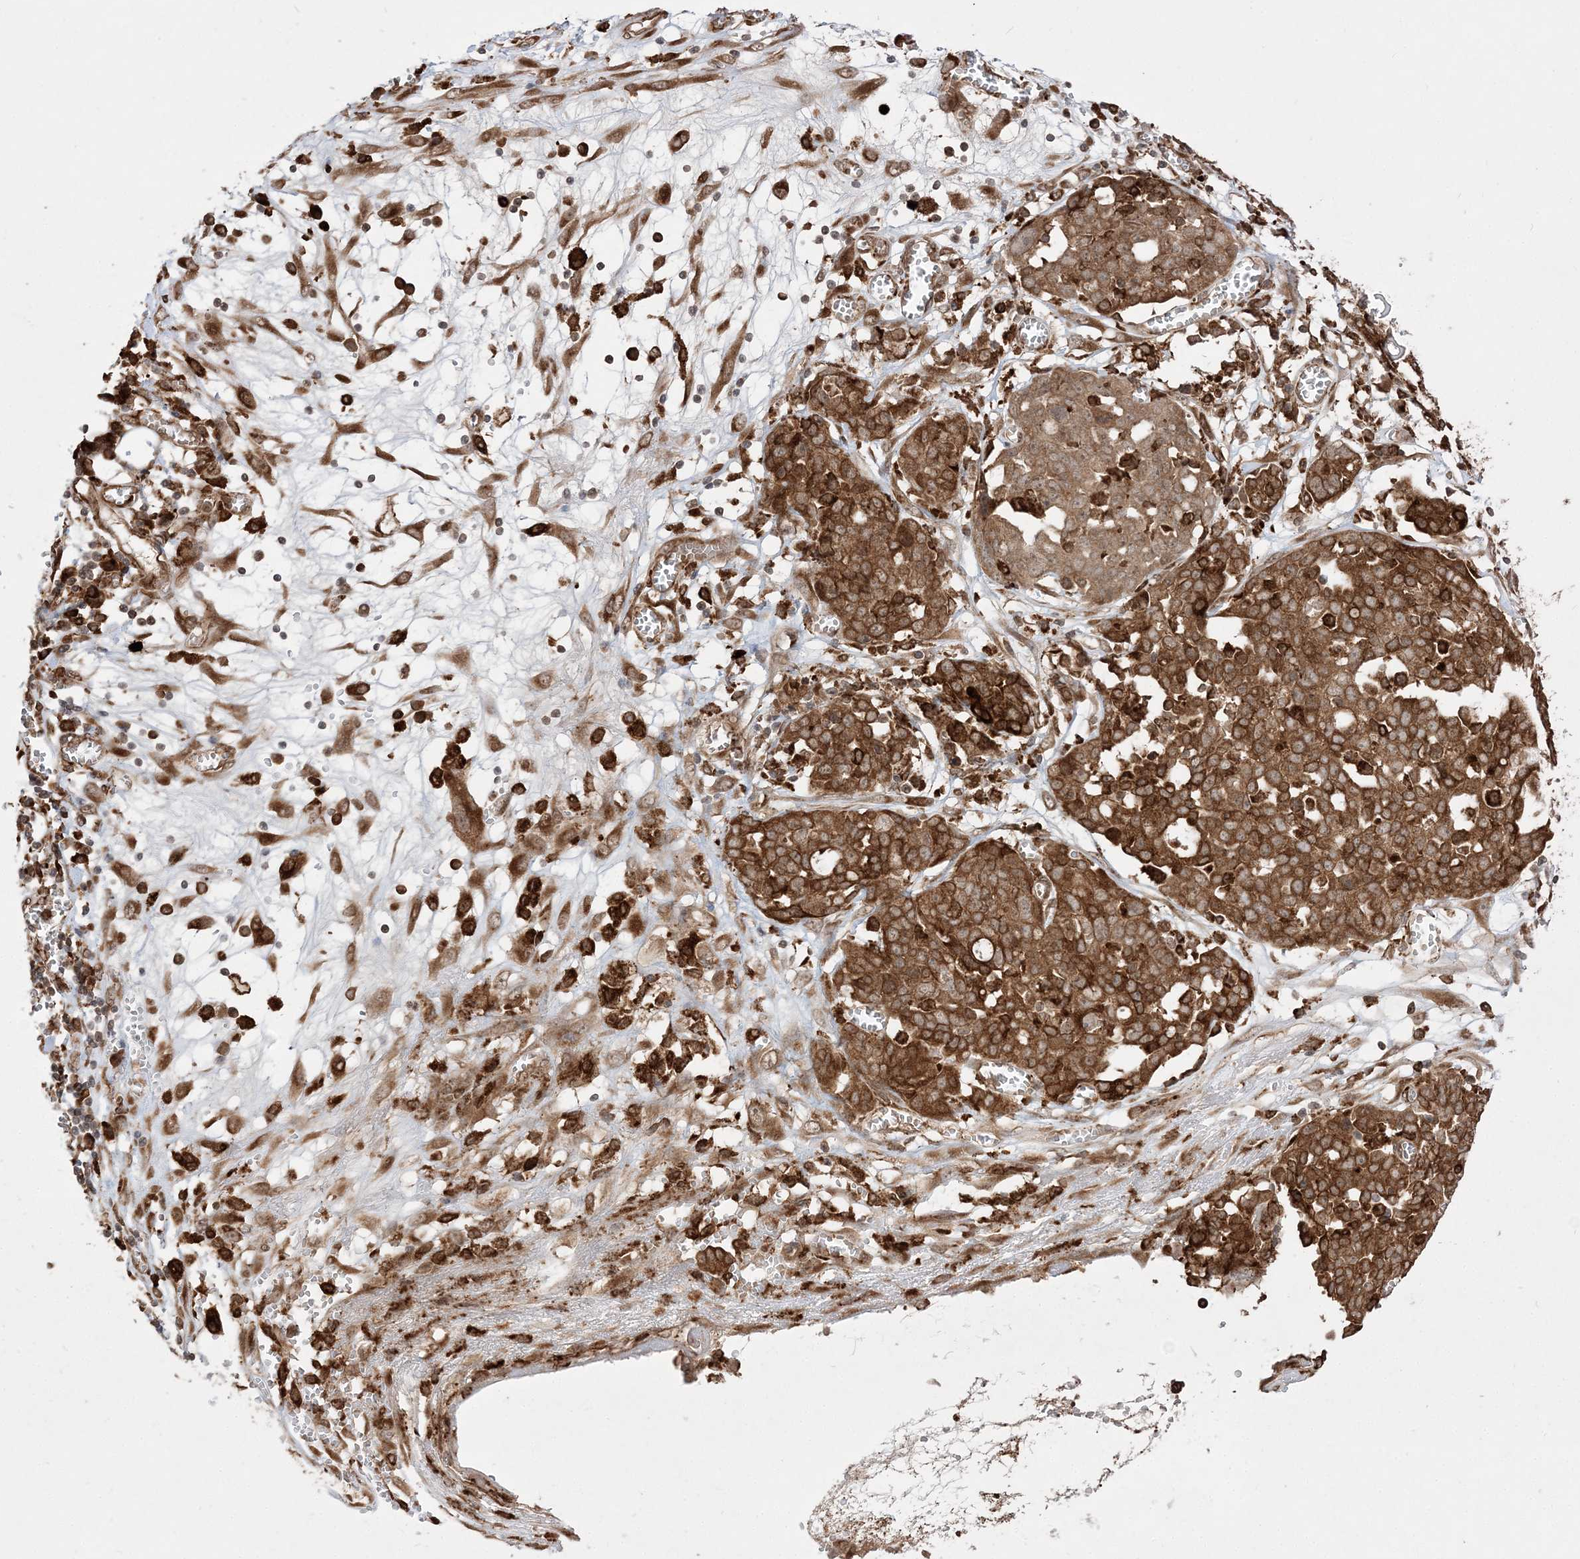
{"staining": {"intensity": "strong", "quantity": ">75%", "location": "cytoplasmic/membranous"}, "tissue": "ovarian cancer", "cell_type": "Tumor cells", "image_type": "cancer", "snomed": [{"axis": "morphology", "description": "Cystadenocarcinoma, serous, NOS"}, {"axis": "topography", "description": "Soft tissue"}, {"axis": "topography", "description": "Ovary"}], "caption": "Protein expression by IHC shows strong cytoplasmic/membranous expression in approximately >75% of tumor cells in ovarian cancer (serous cystadenocarcinoma).", "gene": "EPC2", "patient": {"sex": "female", "age": 57}}